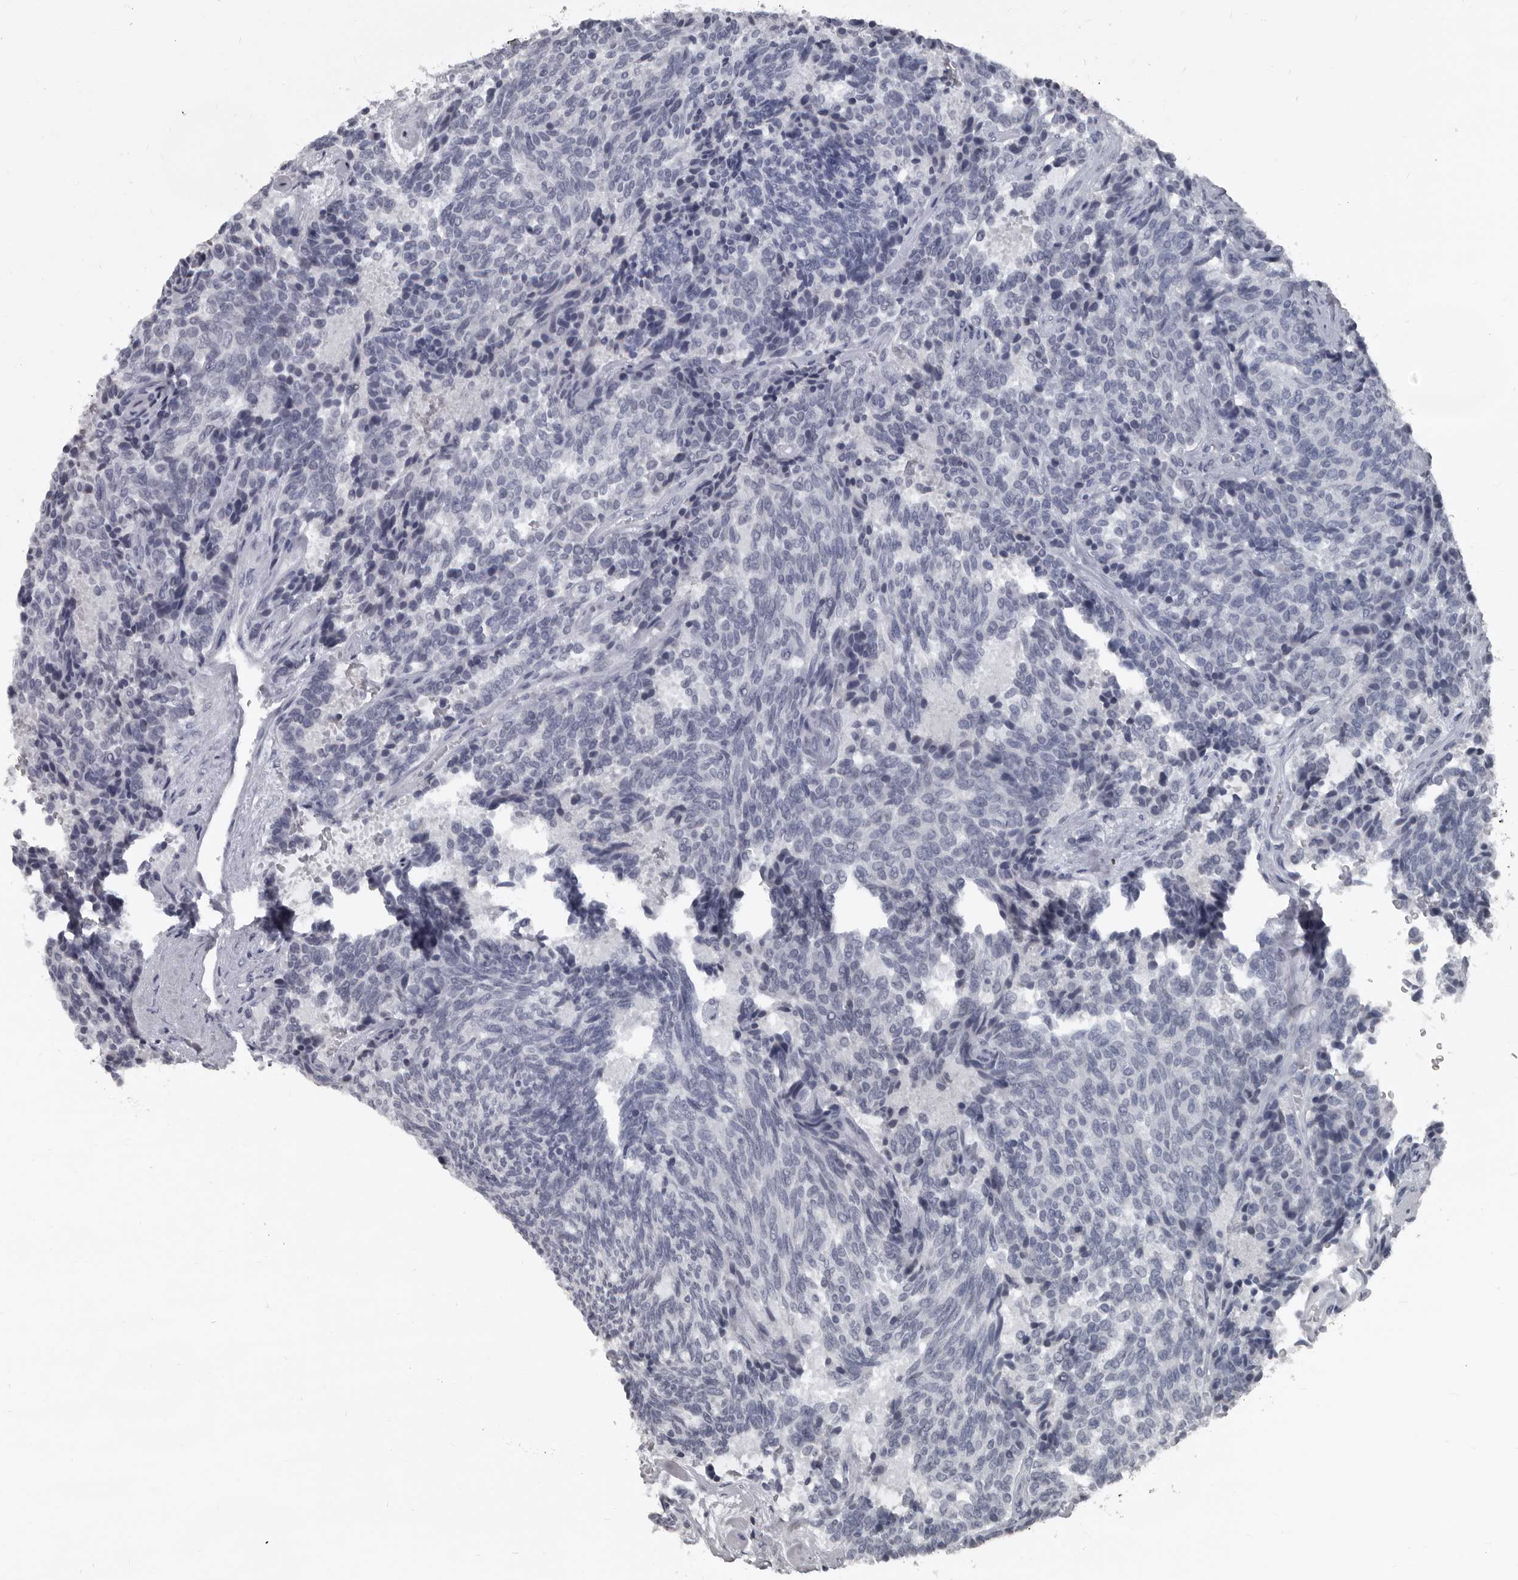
{"staining": {"intensity": "negative", "quantity": "none", "location": "none"}, "tissue": "carcinoid", "cell_type": "Tumor cells", "image_type": "cancer", "snomed": [{"axis": "morphology", "description": "Carcinoid, malignant, NOS"}, {"axis": "topography", "description": "Pancreas"}], "caption": "DAB (3,3'-diaminobenzidine) immunohistochemical staining of human carcinoid shows no significant positivity in tumor cells.", "gene": "GREB1", "patient": {"sex": "female", "age": 54}}